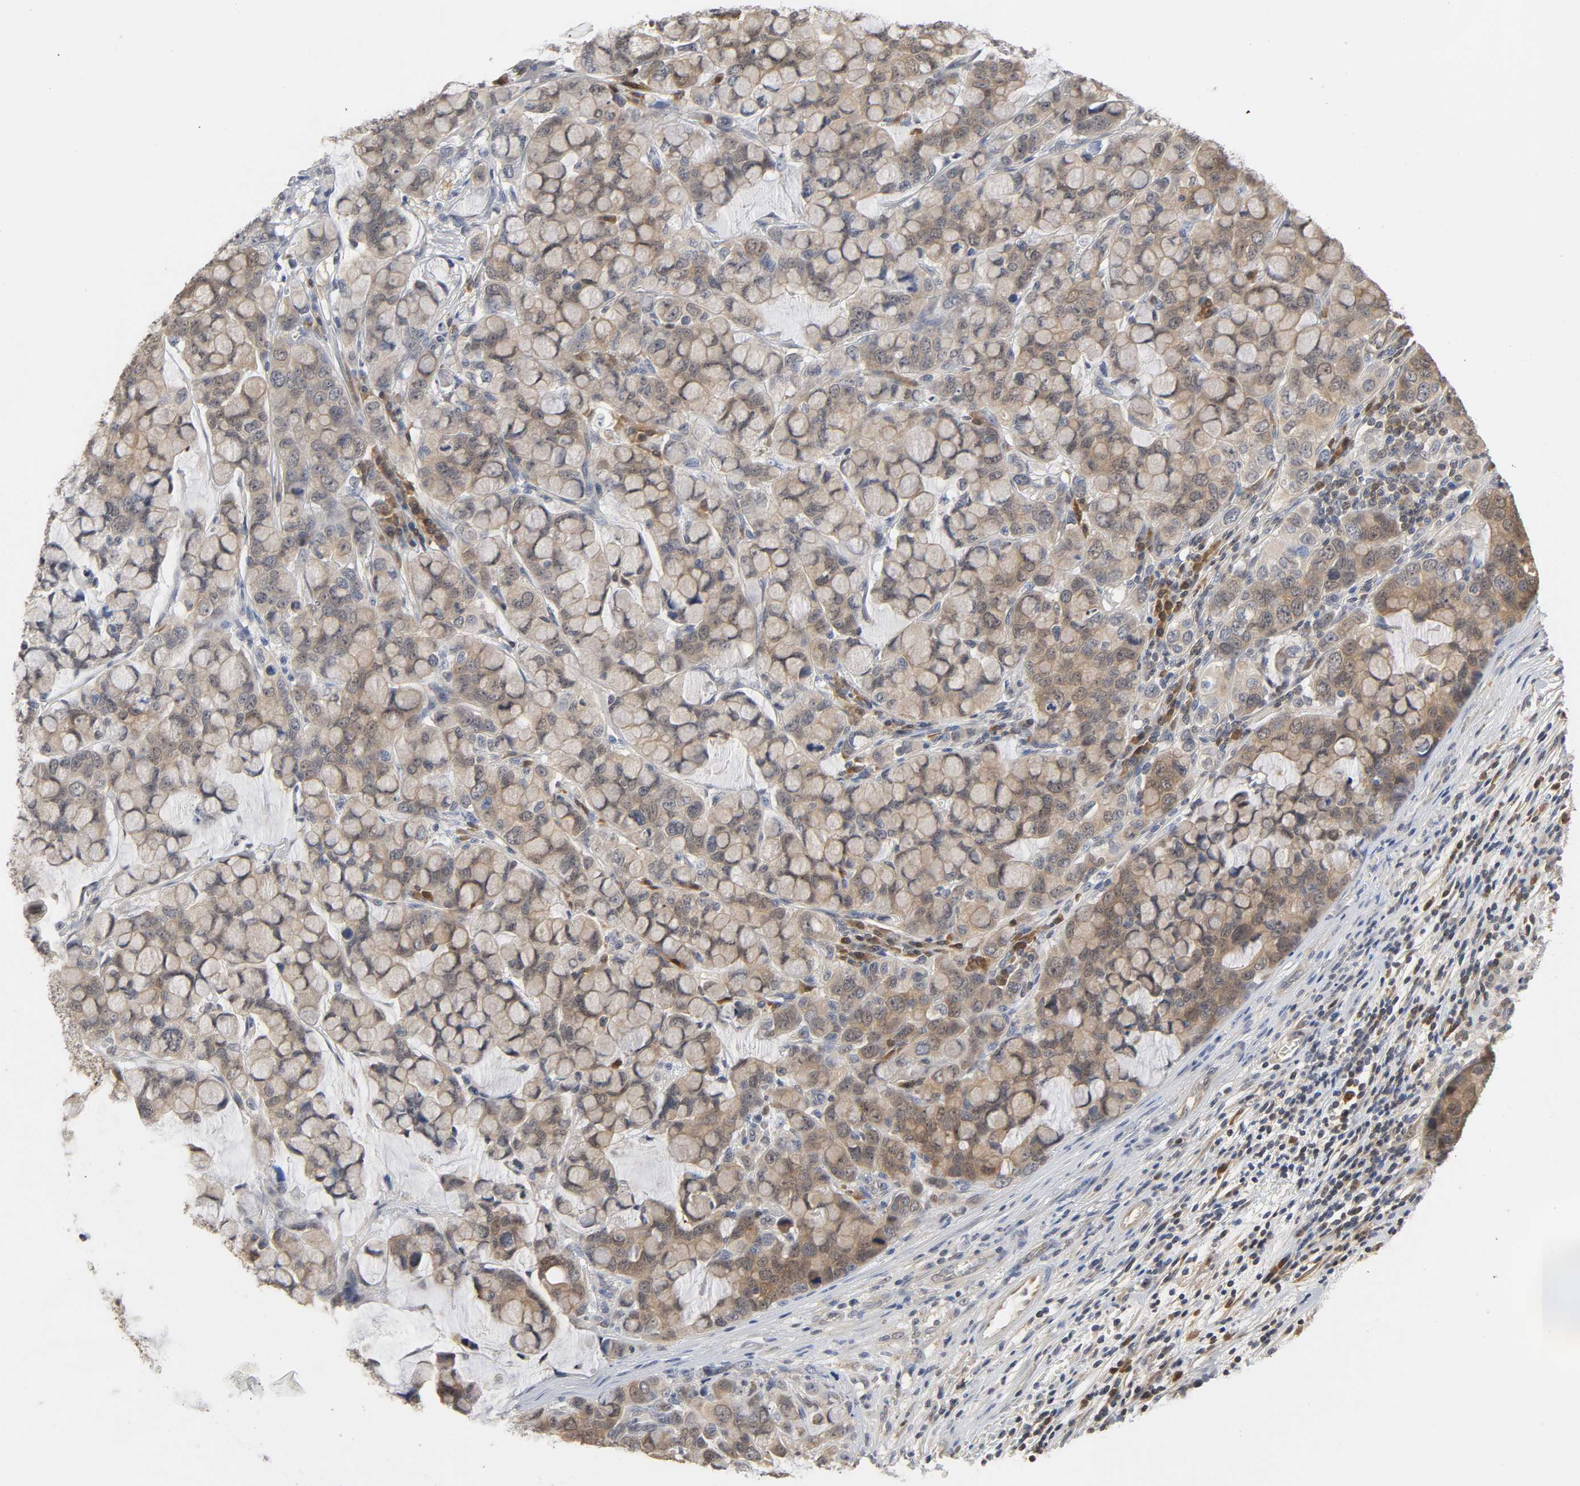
{"staining": {"intensity": "moderate", "quantity": ">75%", "location": "cytoplasmic/membranous"}, "tissue": "stomach cancer", "cell_type": "Tumor cells", "image_type": "cancer", "snomed": [{"axis": "morphology", "description": "Adenocarcinoma, NOS"}, {"axis": "topography", "description": "Stomach, lower"}], "caption": "Adenocarcinoma (stomach) stained with a brown dye shows moderate cytoplasmic/membranous positive expression in approximately >75% of tumor cells.", "gene": "MIF", "patient": {"sex": "male", "age": 84}}